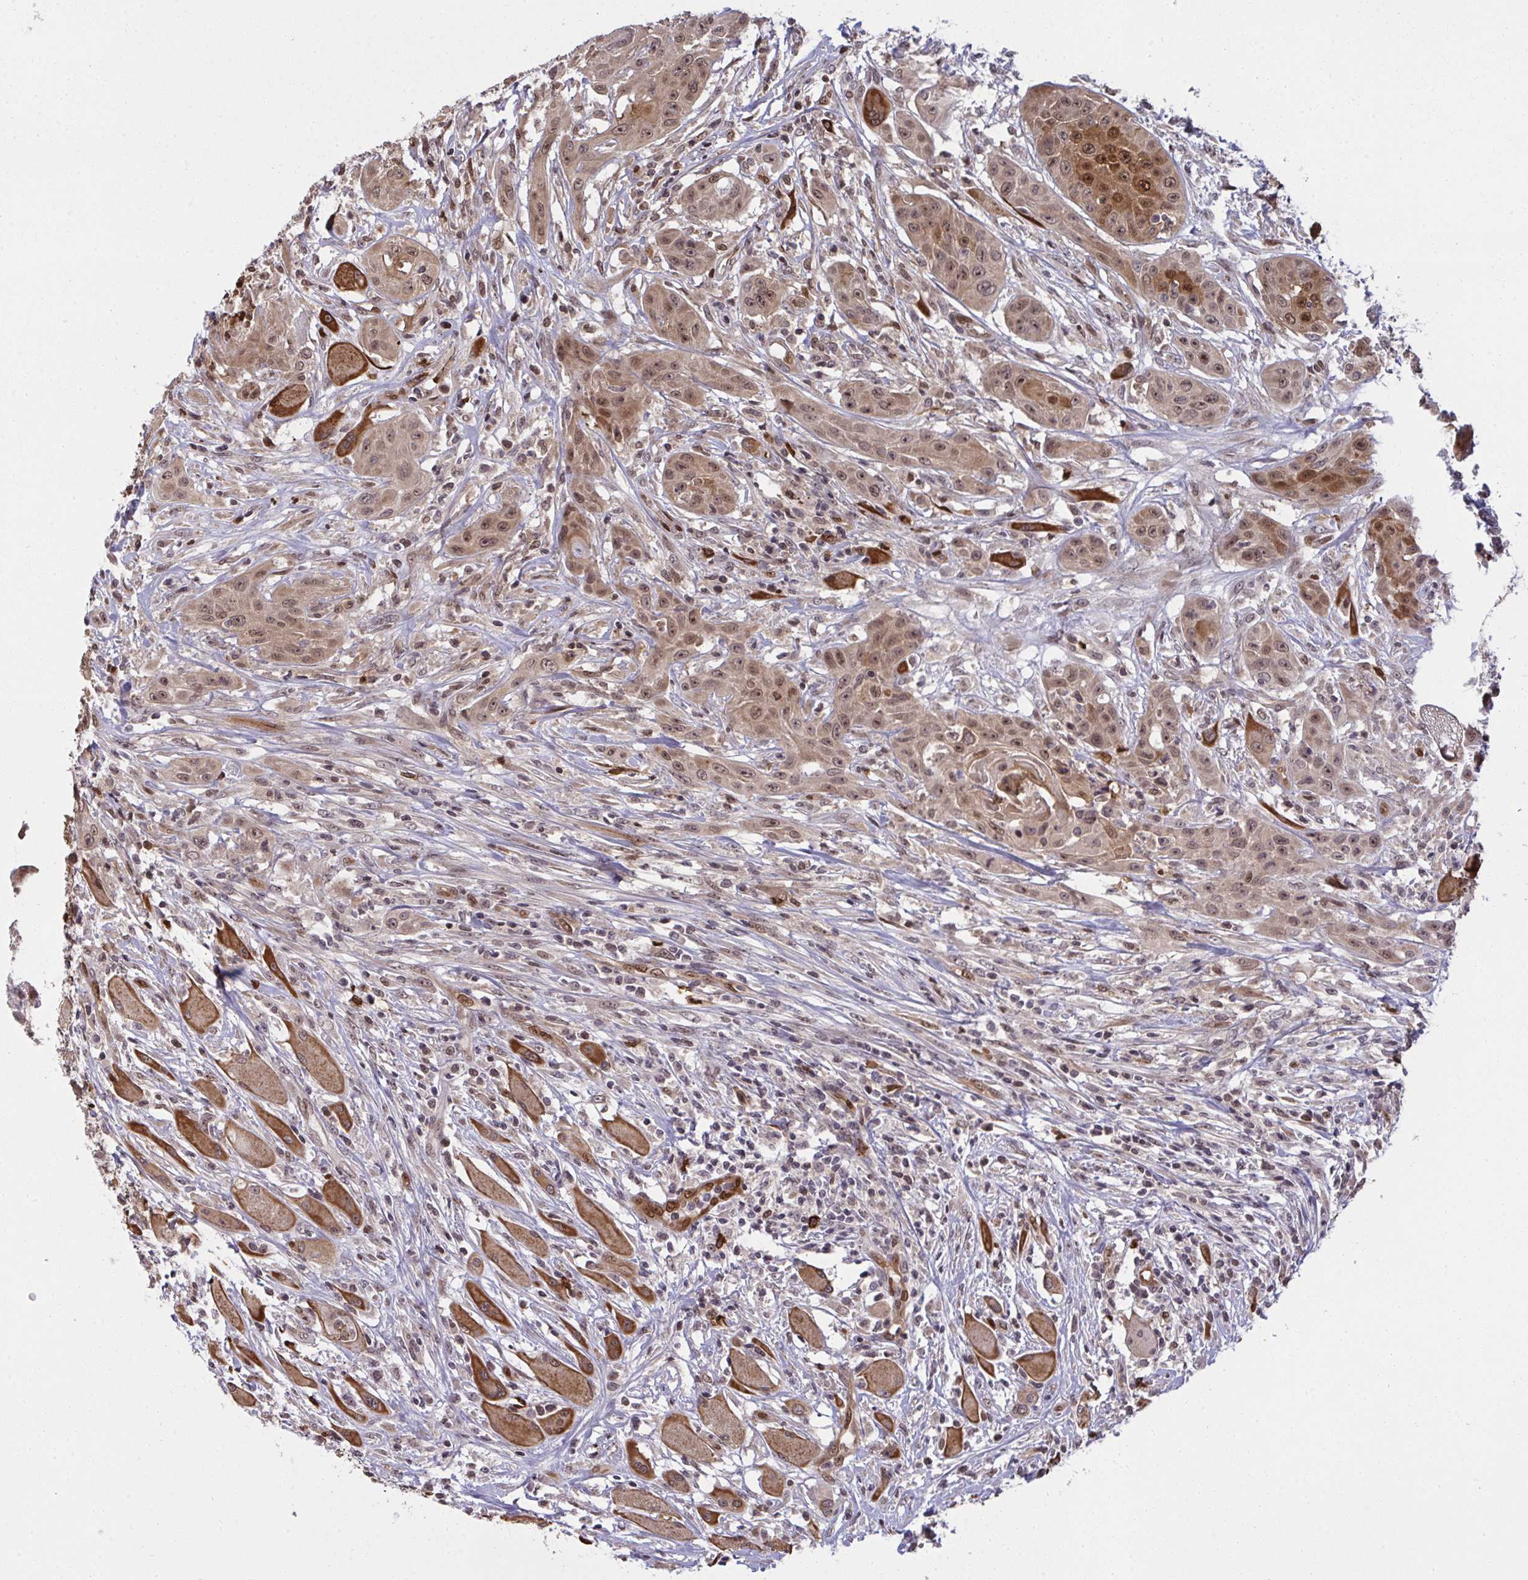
{"staining": {"intensity": "moderate", "quantity": ">75%", "location": "cytoplasmic/membranous,nuclear"}, "tissue": "head and neck cancer", "cell_type": "Tumor cells", "image_type": "cancer", "snomed": [{"axis": "morphology", "description": "Squamous cell carcinoma, NOS"}, {"axis": "topography", "description": "Oral tissue"}, {"axis": "topography", "description": "Head-Neck"}, {"axis": "topography", "description": "Neck, NOS"}], "caption": "Immunohistochemistry of human squamous cell carcinoma (head and neck) displays medium levels of moderate cytoplasmic/membranous and nuclear staining in about >75% of tumor cells.", "gene": "UXT", "patient": {"sex": "female", "age": 55}}